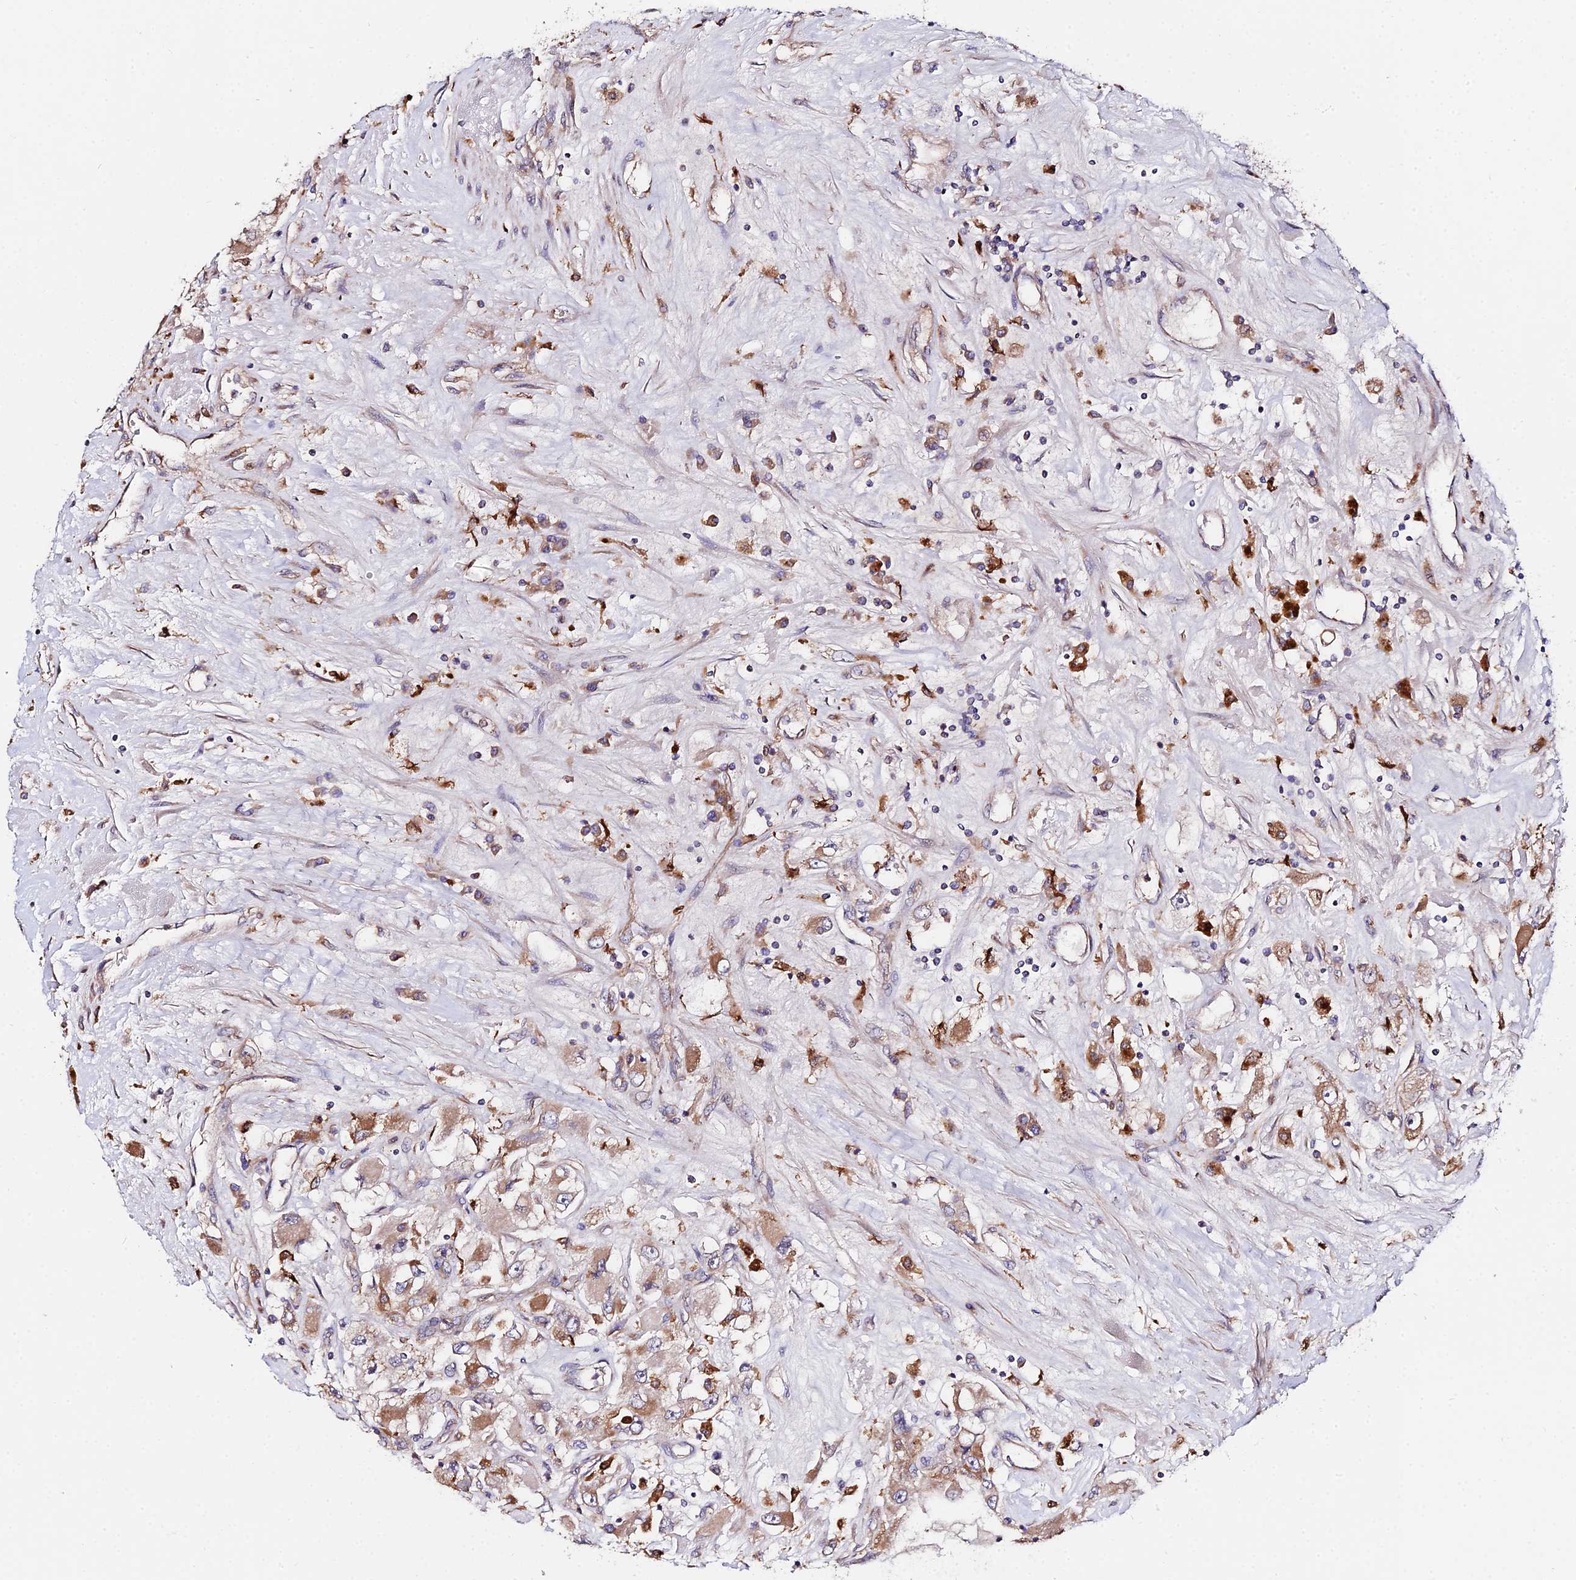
{"staining": {"intensity": "moderate", "quantity": ">75%", "location": "cytoplasmic/membranous"}, "tissue": "renal cancer", "cell_type": "Tumor cells", "image_type": "cancer", "snomed": [{"axis": "morphology", "description": "Adenocarcinoma, NOS"}, {"axis": "topography", "description": "Kidney"}], "caption": "Immunohistochemical staining of renal cancer (adenocarcinoma) demonstrates moderate cytoplasmic/membranous protein staining in approximately >75% of tumor cells.", "gene": "CDC37L1", "patient": {"sex": "female", "age": 52}}